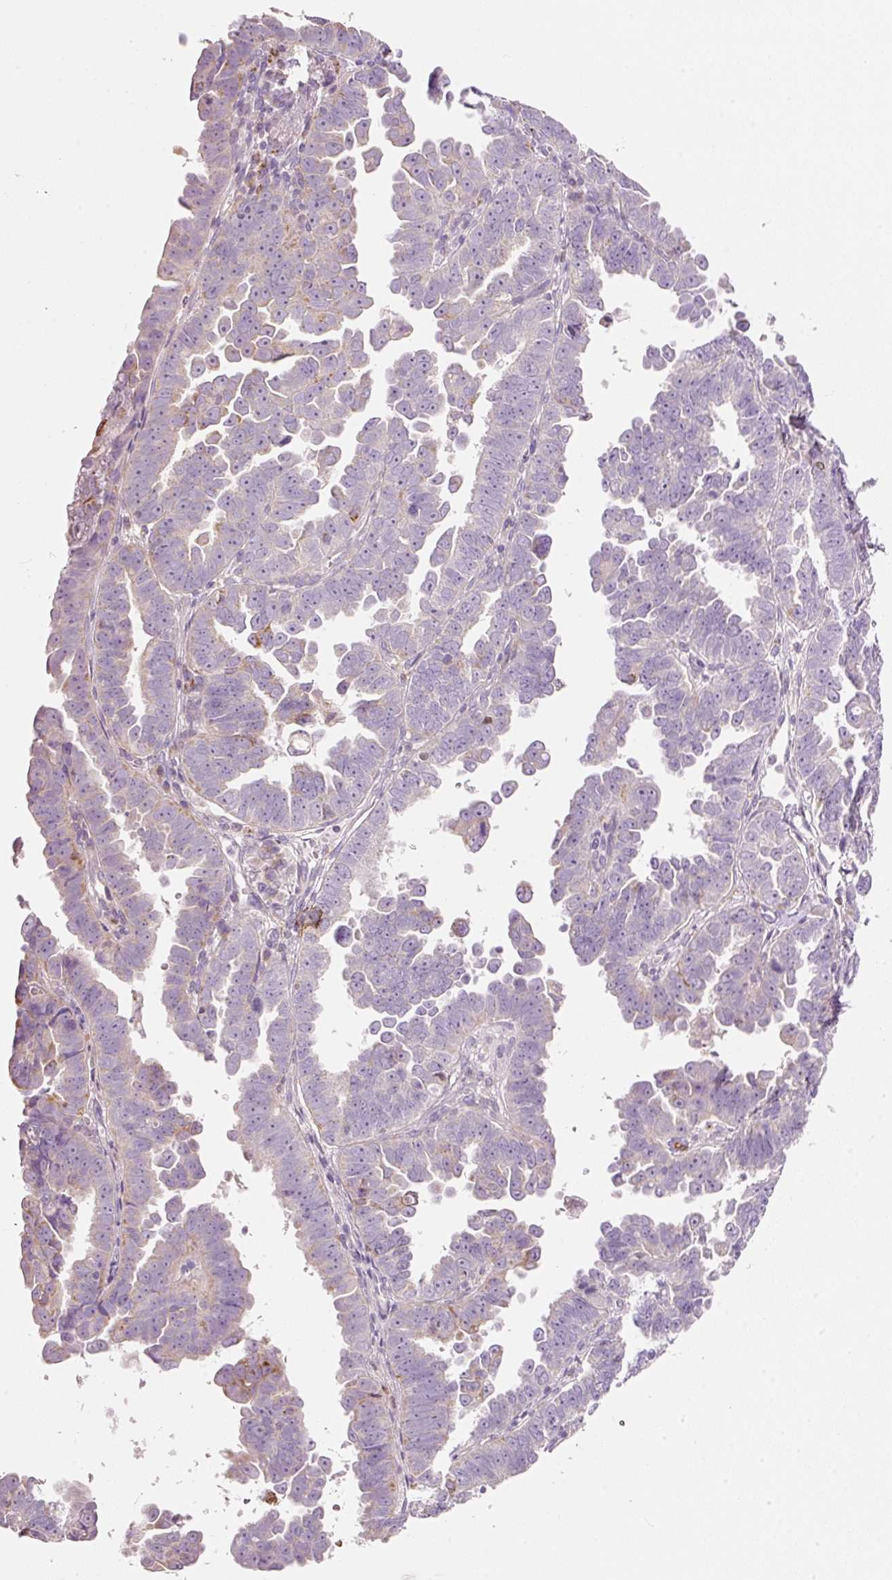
{"staining": {"intensity": "weak", "quantity": "<25%", "location": "cytoplasmic/membranous"}, "tissue": "endometrial cancer", "cell_type": "Tumor cells", "image_type": "cancer", "snomed": [{"axis": "morphology", "description": "Adenocarcinoma, NOS"}, {"axis": "topography", "description": "Endometrium"}], "caption": "Tumor cells show no significant positivity in adenocarcinoma (endometrial). (DAB immunohistochemistry visualized using brightfield microscopy, high magnification).", "gene": "MTHFD2", "patient": {"sex": "female", "age": 75}}